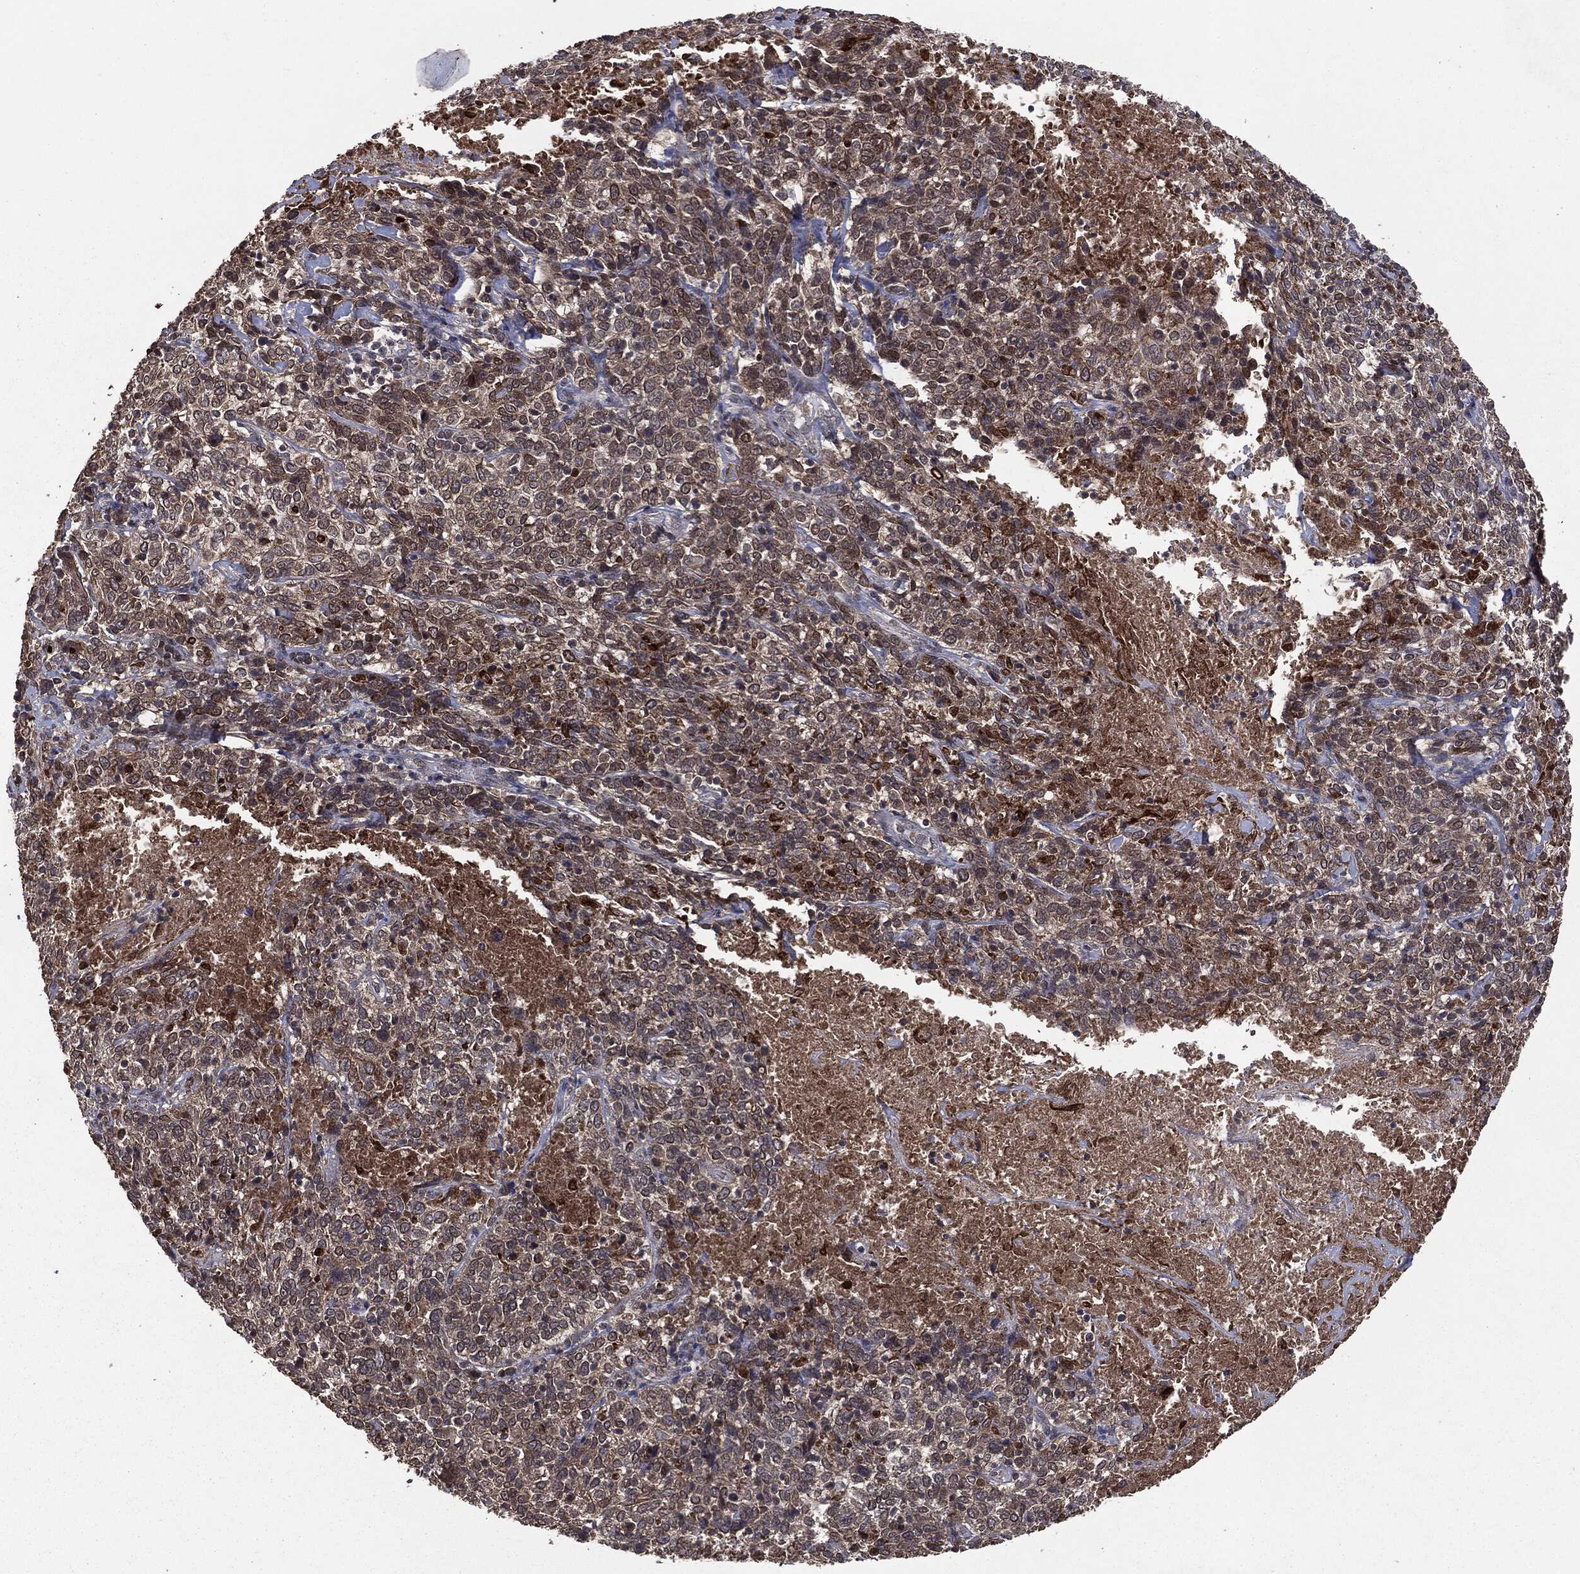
{"staining": {"intensity": "weak", "quantity": "<25%", "location": "cytoplasmic/membranous"}, "tissue": "cervical cancer", "cell_type": "Tumor cells", "image_type": "cancer", "snomed": [{"axis": "morphology", "description": "Squamous cell carcinoma, NOS"}, {"axis": "topography", "description": "Cervix"}], "caption": "Tumor cells show no significant positivity in cervical cancer.", "gene": "MTOR", "patient": {"sex": "female", "age": 46}}